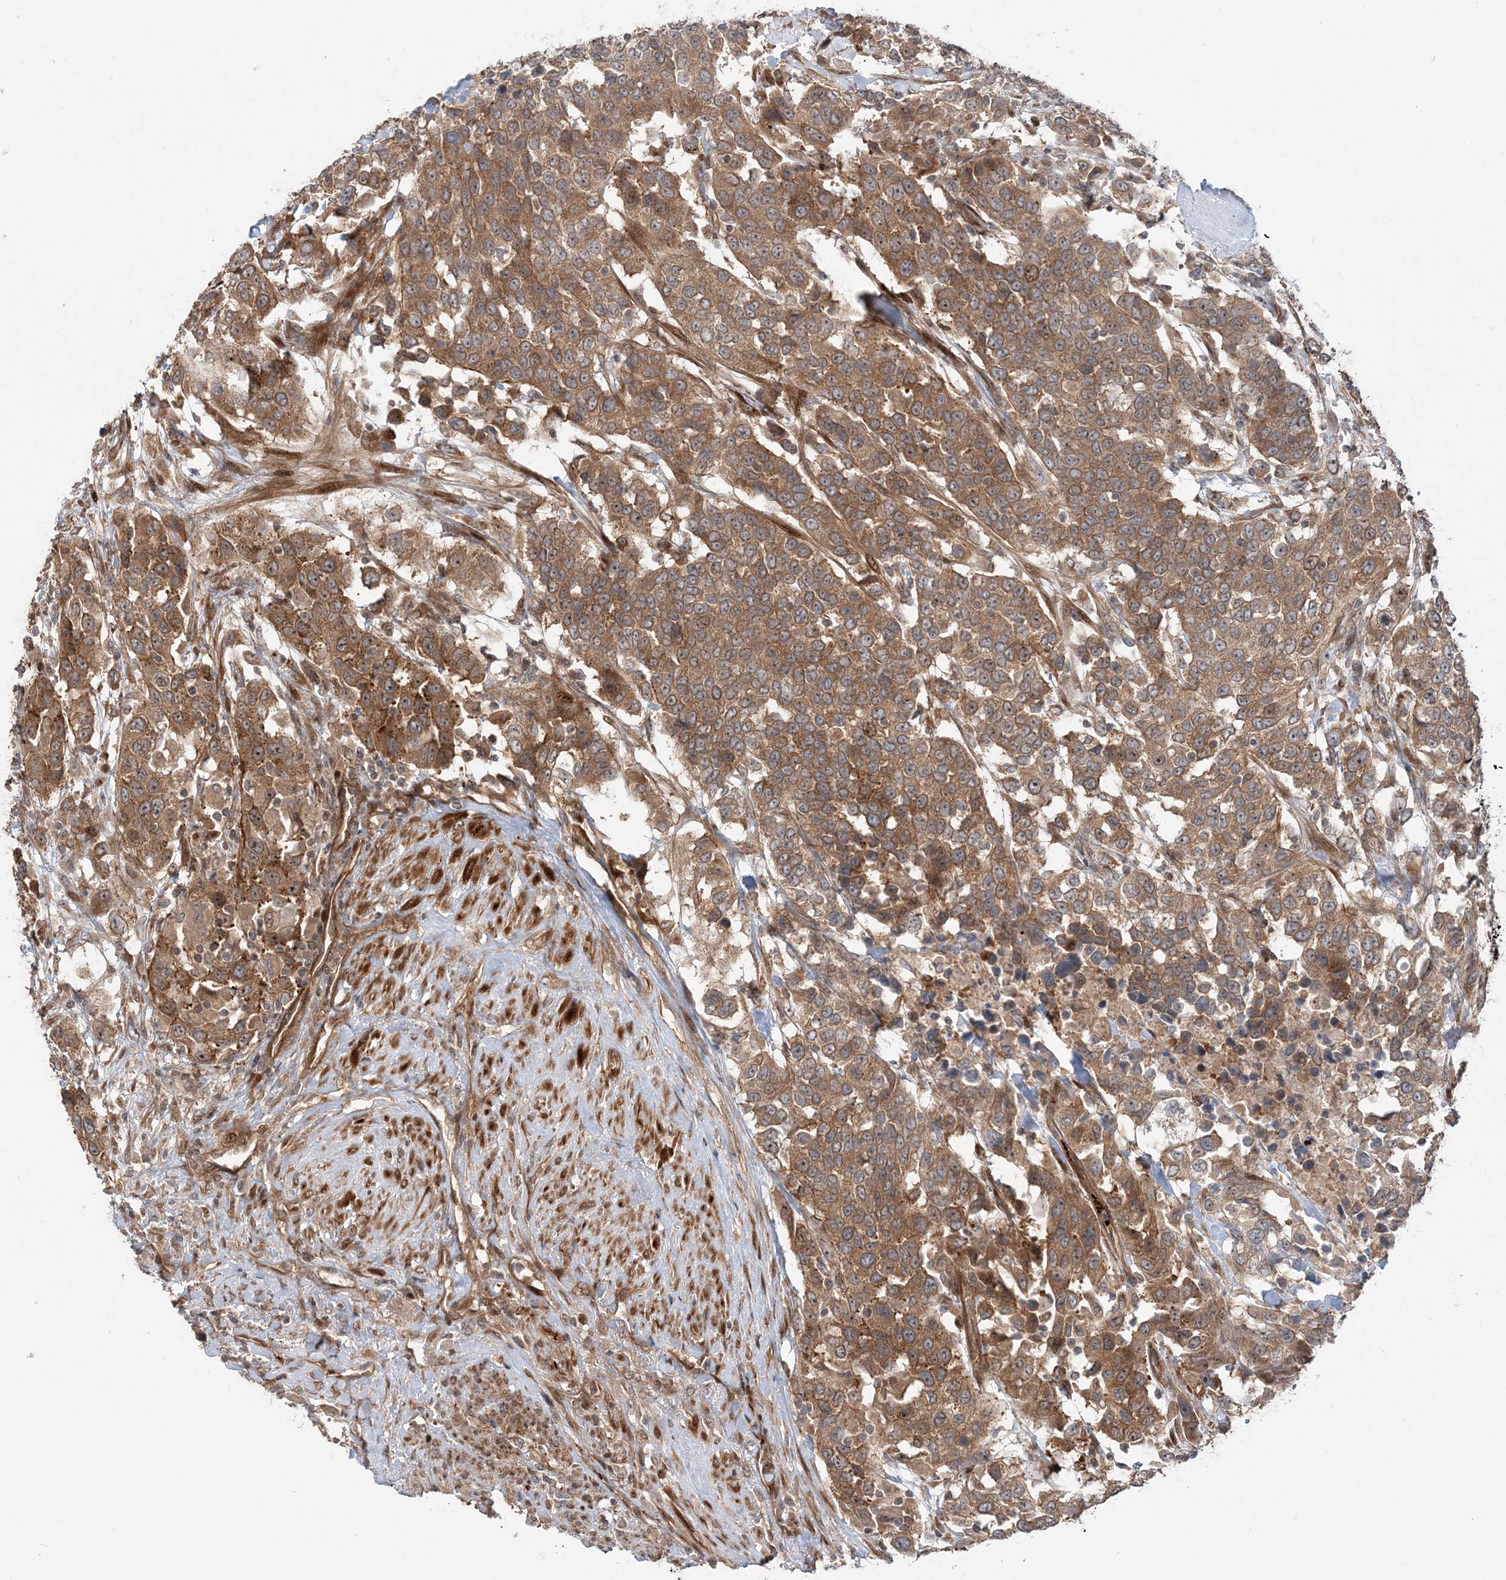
{"staining": {"intensity": "moderate", "quantity": ">75%", "location": "cytoplasmic/membranous"}, "tissue": "urothelial cancer", "cell_type": "Tumor cells", "image_type": "cancer", "snomed": [{"axis": "morphology", "description": "Urothelial carcinoma, High grade"}, {"axis": "topography", "description": "Urinary bladder"}], "caption": "Immunohistochemistry image of human urothelial carcinoma (high-grade) stained for a protein (brown), which demonstrates medium levels of moderate cytoplasmic/membranous staining in approximately >75% of tumor cells.", "gene": "GEMIN5", "patient": {"sex": "female", "age": 80}}